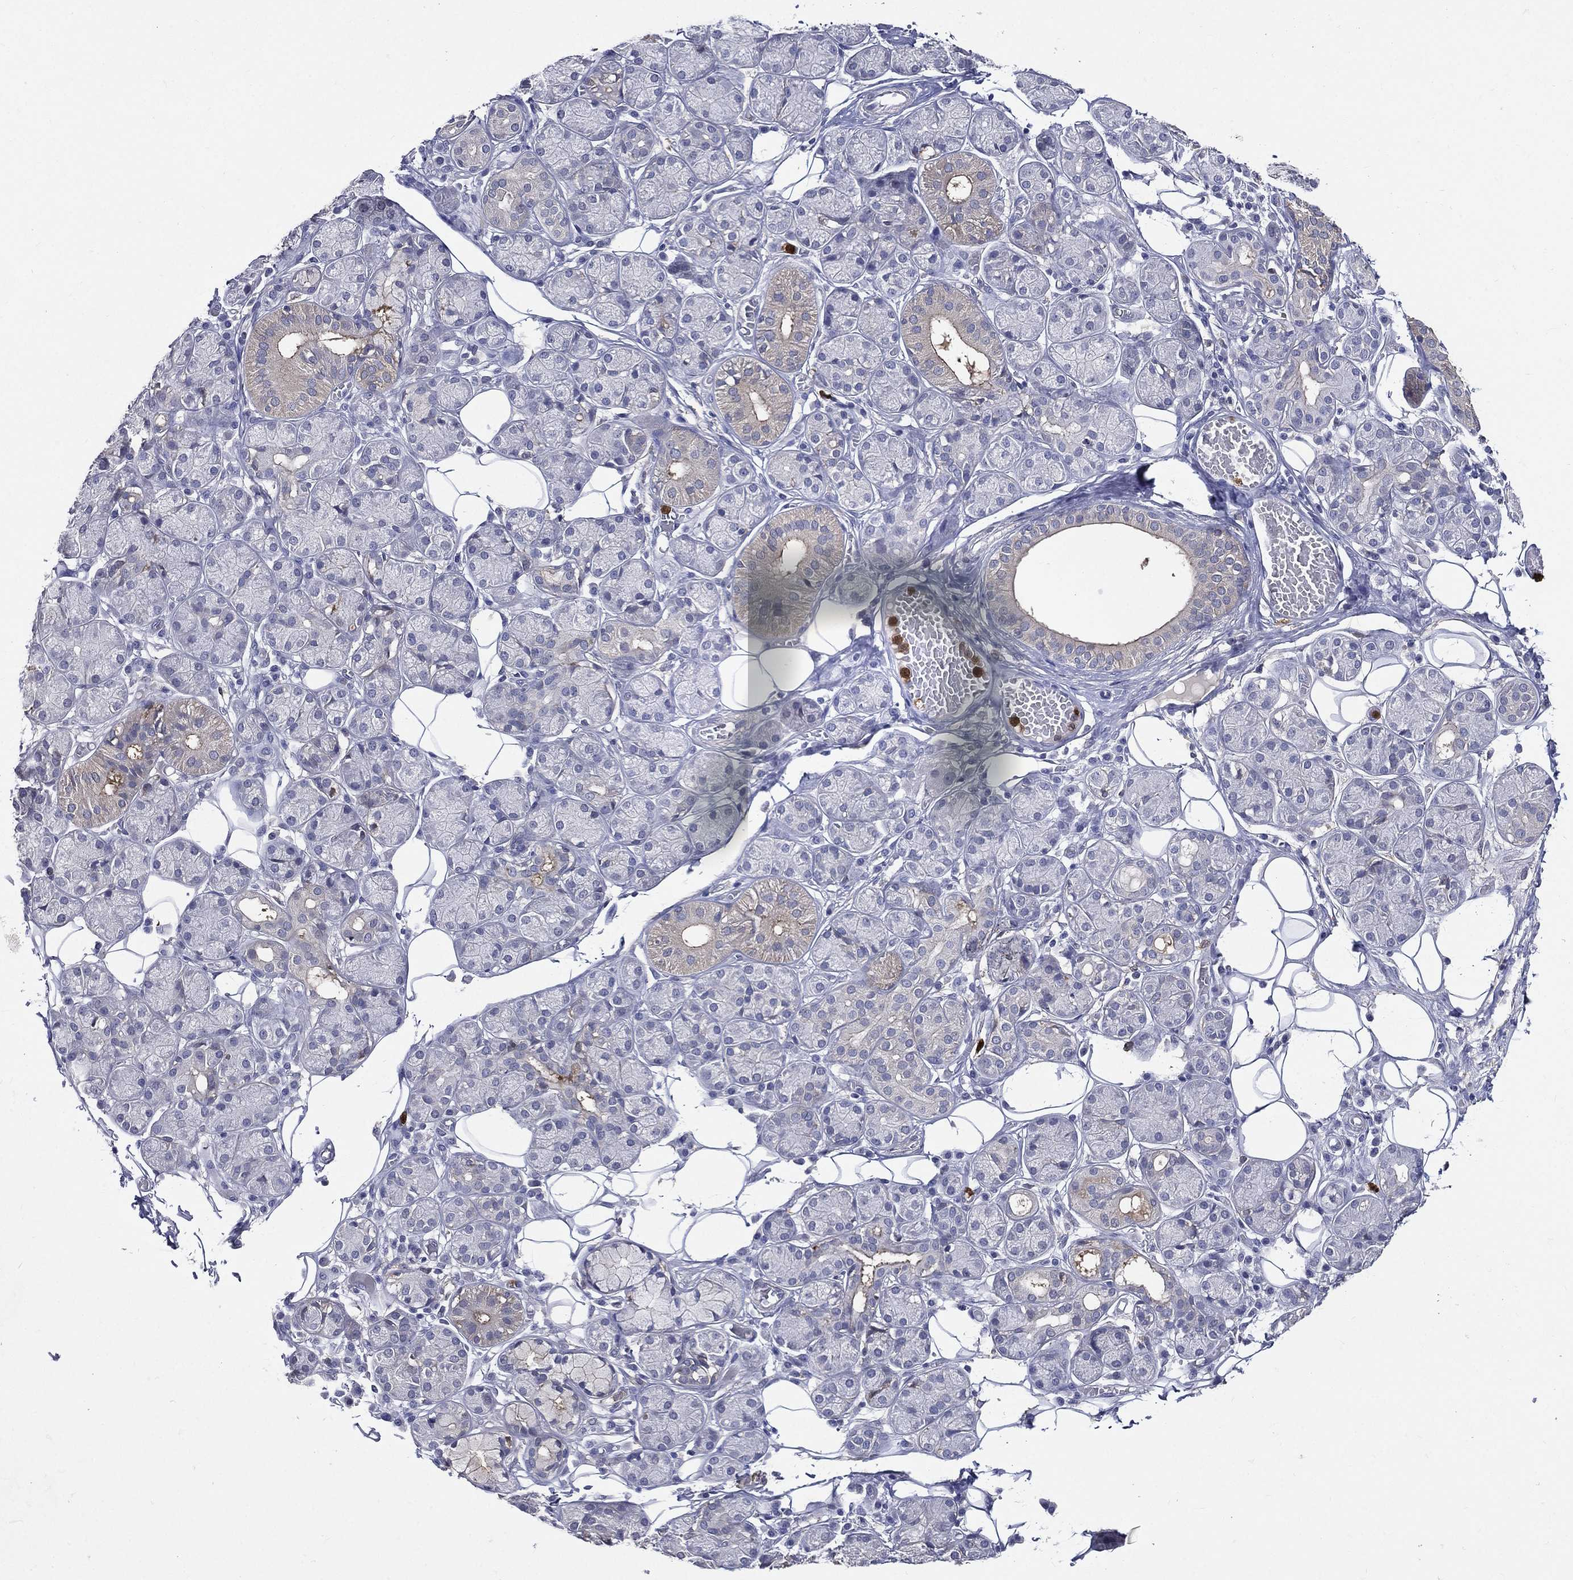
{"staining": {"intensity": "weak", "quantity": "<25%", "location": "cytoplasmic/membranous"}, "tissue": "salivary gland", "cell_type": "Glandular cells", "image_type": "normal", "snomed": [{"axis": "morphology", "description": "Normal tissue, NOS"}, {"axis": "topography", "description": "Salivary gland"}, {"axis": "topography", "description": "Peripheral nerve tissue"}], "caption": "Immunohistochemical staining of unremarkable salivary gland exhibits no significant positivity in glandular cells.", "gene": "GPR171", "patient": {"sex": "male", "age": 71}}